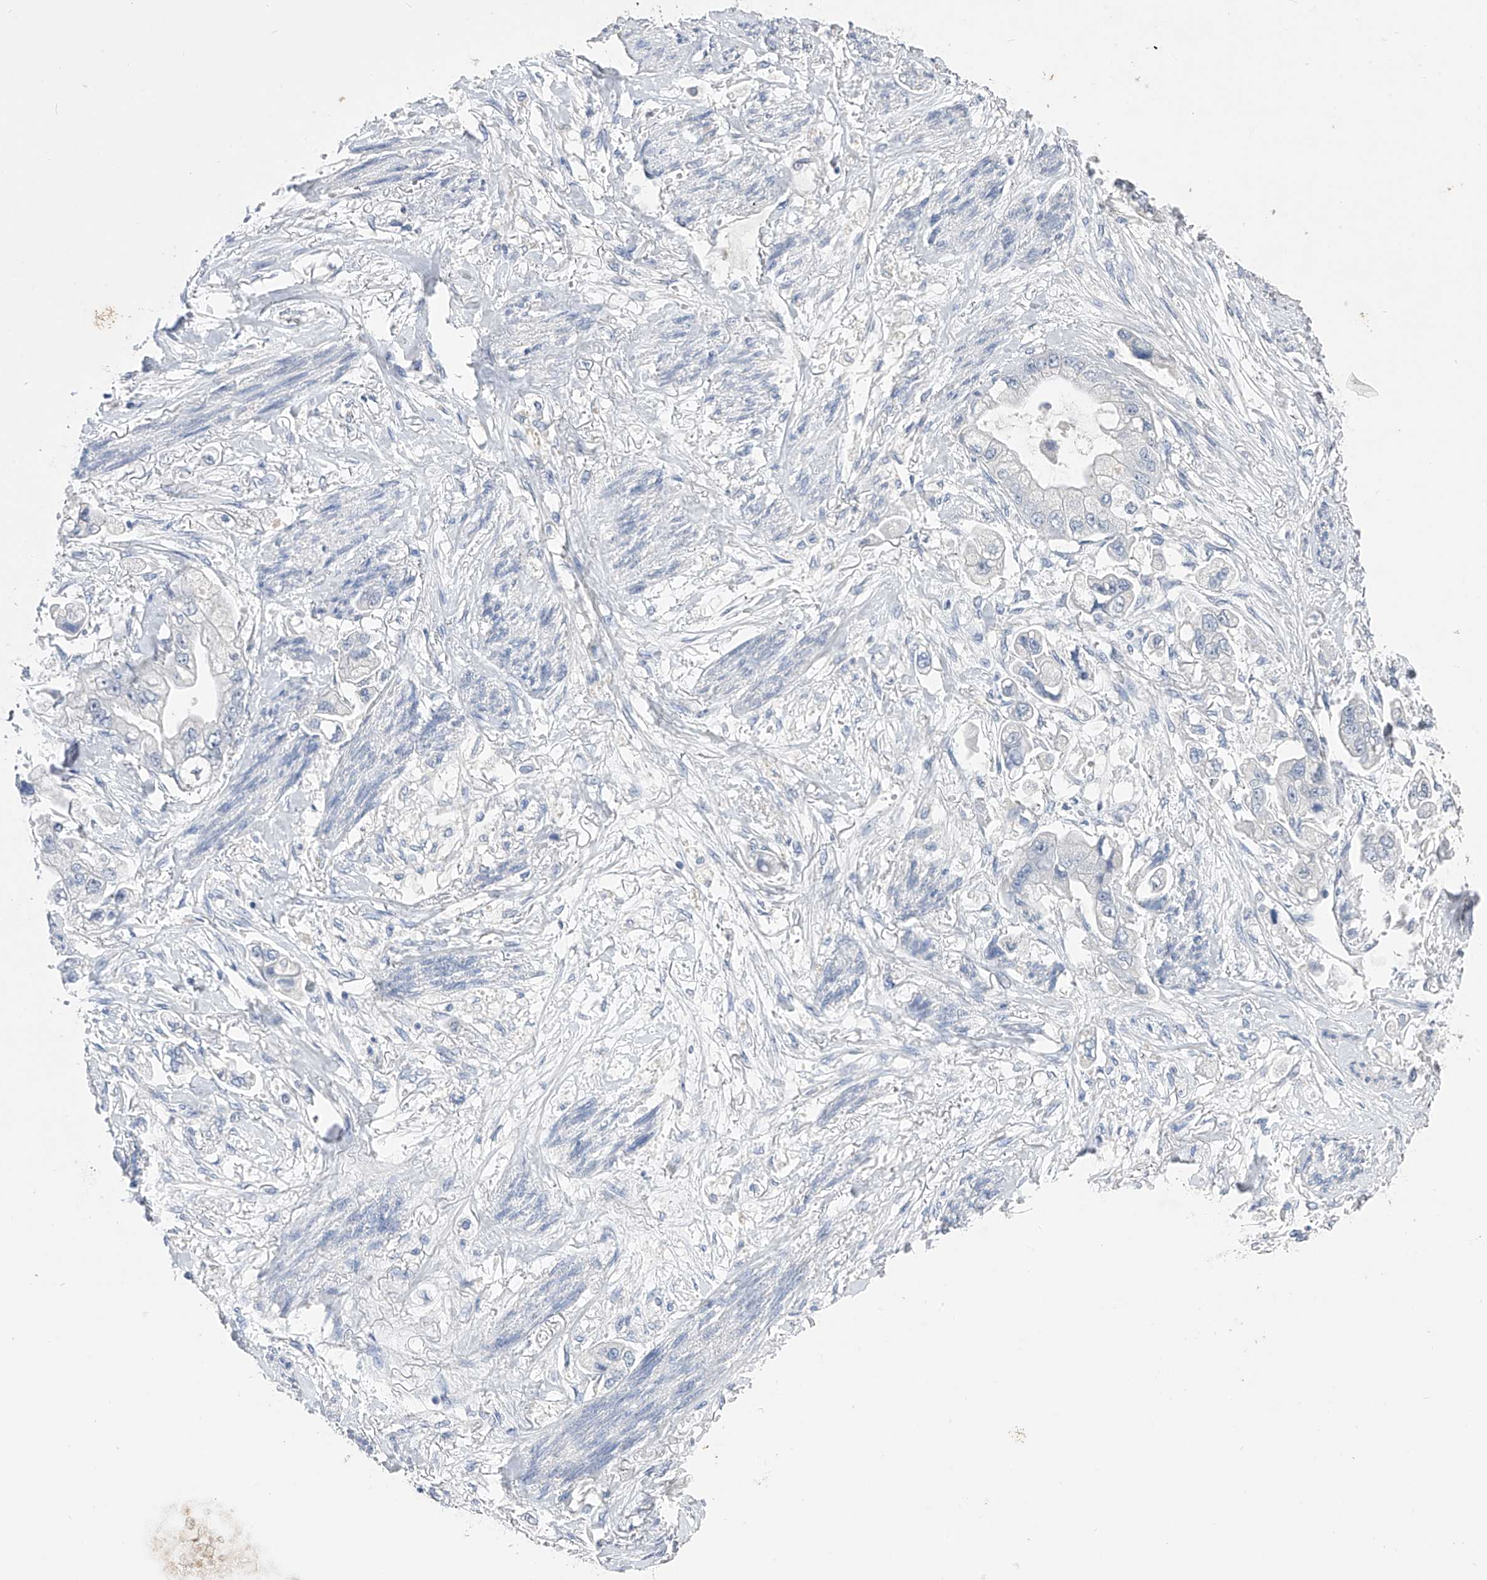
{"staining": {"intensity": "negative", "quantity": "none", "location": "none"}, "tissue": "stomach cancer", "cell_type": "Tumor cells", "image_type": "cancer", "snomed": [{"axis": "morphology", "description": "Adenocarcinoma, NOS"}, {"axis": "topography", "description": "Stomach"}], "caption": "The immunohistochemistry histopathology image has no significant positivity in tumor cells of adenocarcinoma (stomach) tissue. Nuclei are stained in blue.", "gene": "ADRA1A", "patient": {"sex": "male", "age": 62}}